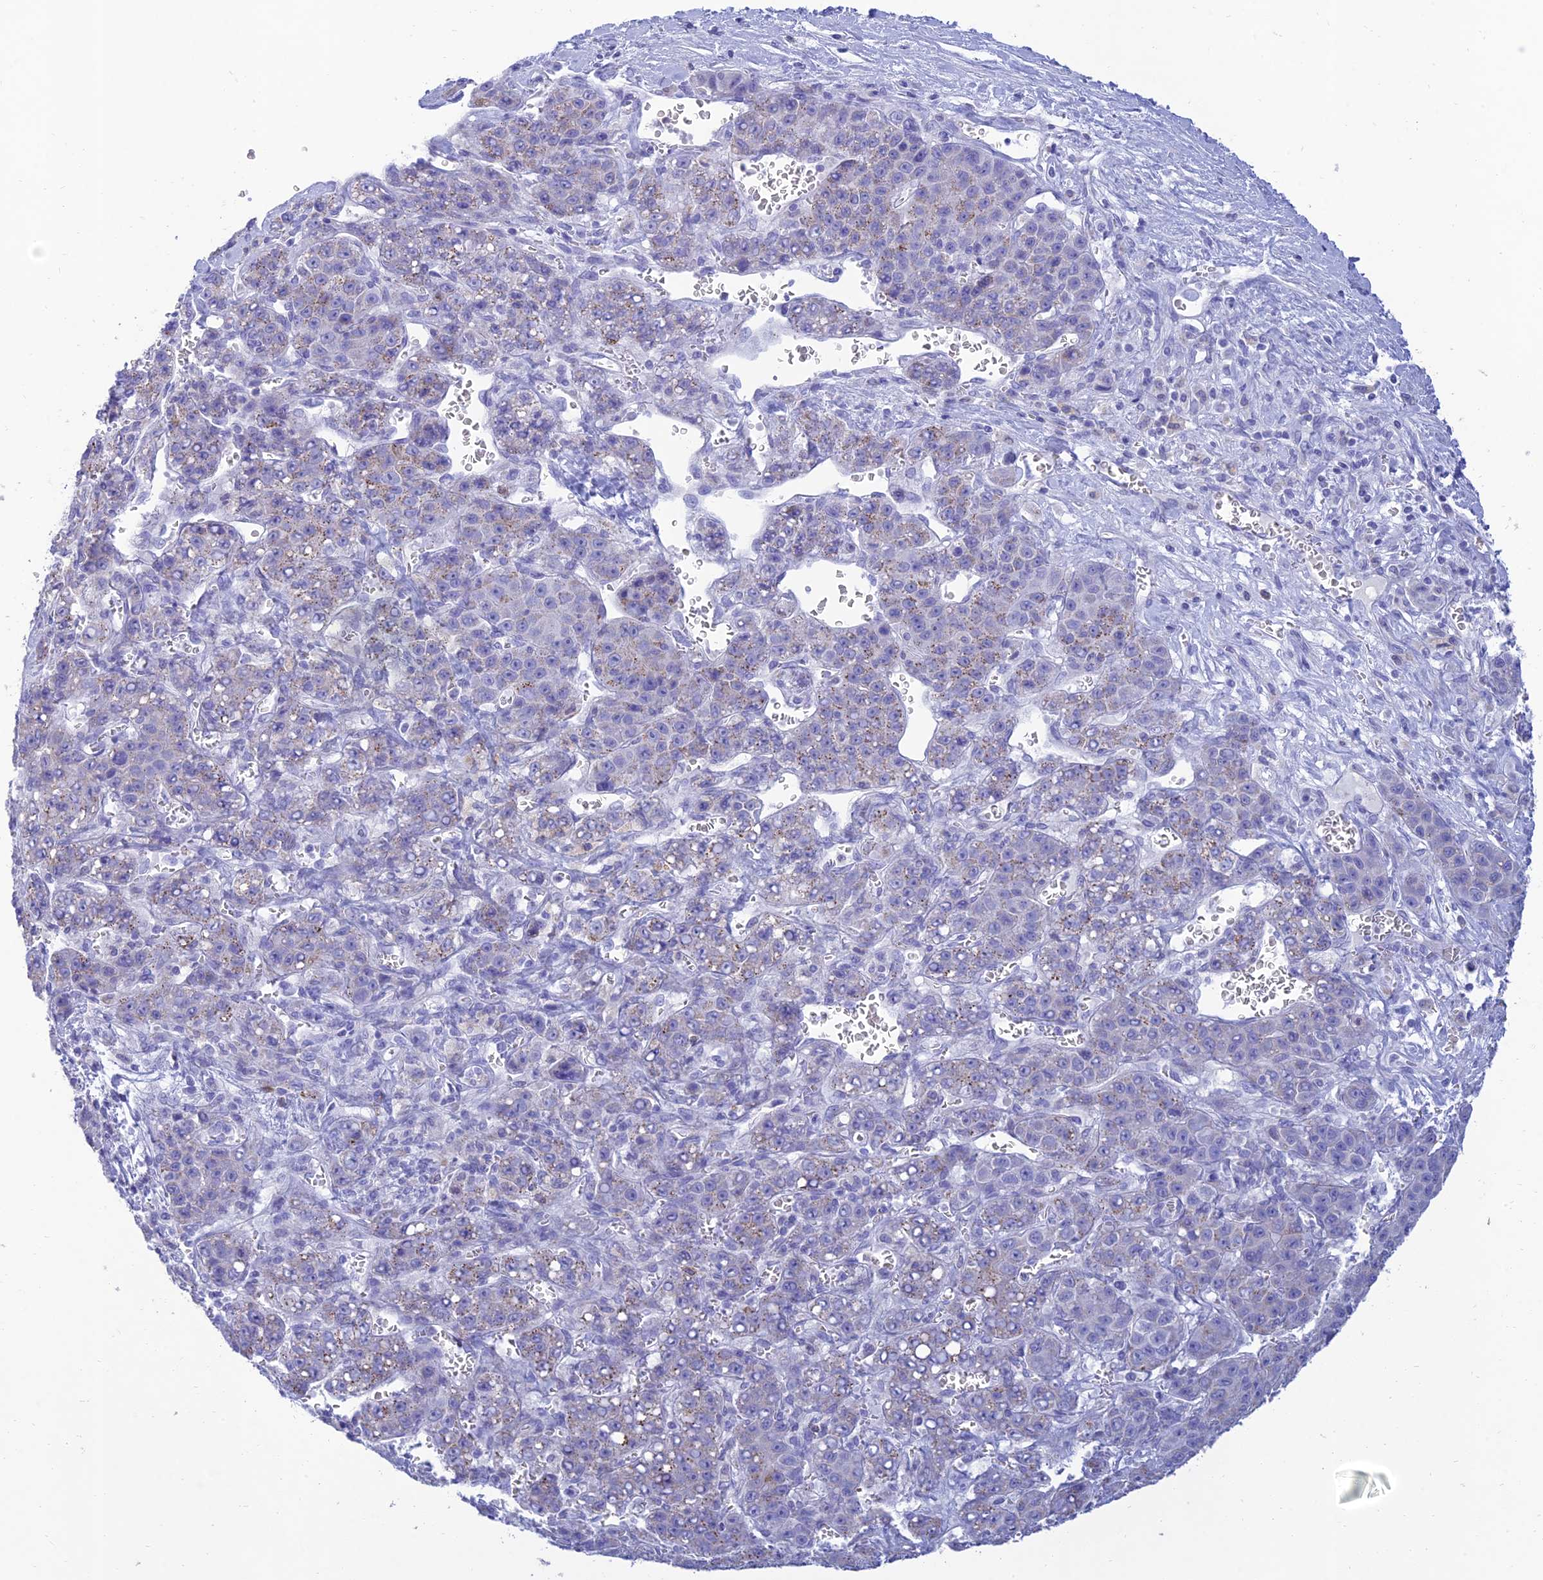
{"staining": {"intensity": "weak", "quantity": "25%-75%", "location": "cytoplasmic/membranous"}, "tissue": "liver cancer", "cell_type": "Tumor cells", "image_type": "cancer", "snomed": [{"axis": "morphology", "description": "Carcinoma, Hepatocellular, NOS"}, {"axis": "topography", "description": "Liver"}], "caption": "A low amount of weak cytoplasmic/membranous positivity is present in approximately 25%-75% of tumor cells in liver cancer tissue. The staining was performed using DAB to visualize the protein expression in brown, while the nuclei were stained in blue with hematoxylin (Magnification: 20x).", "gene": "MAL2", "patient": {"sex": "female", "age": 53}}